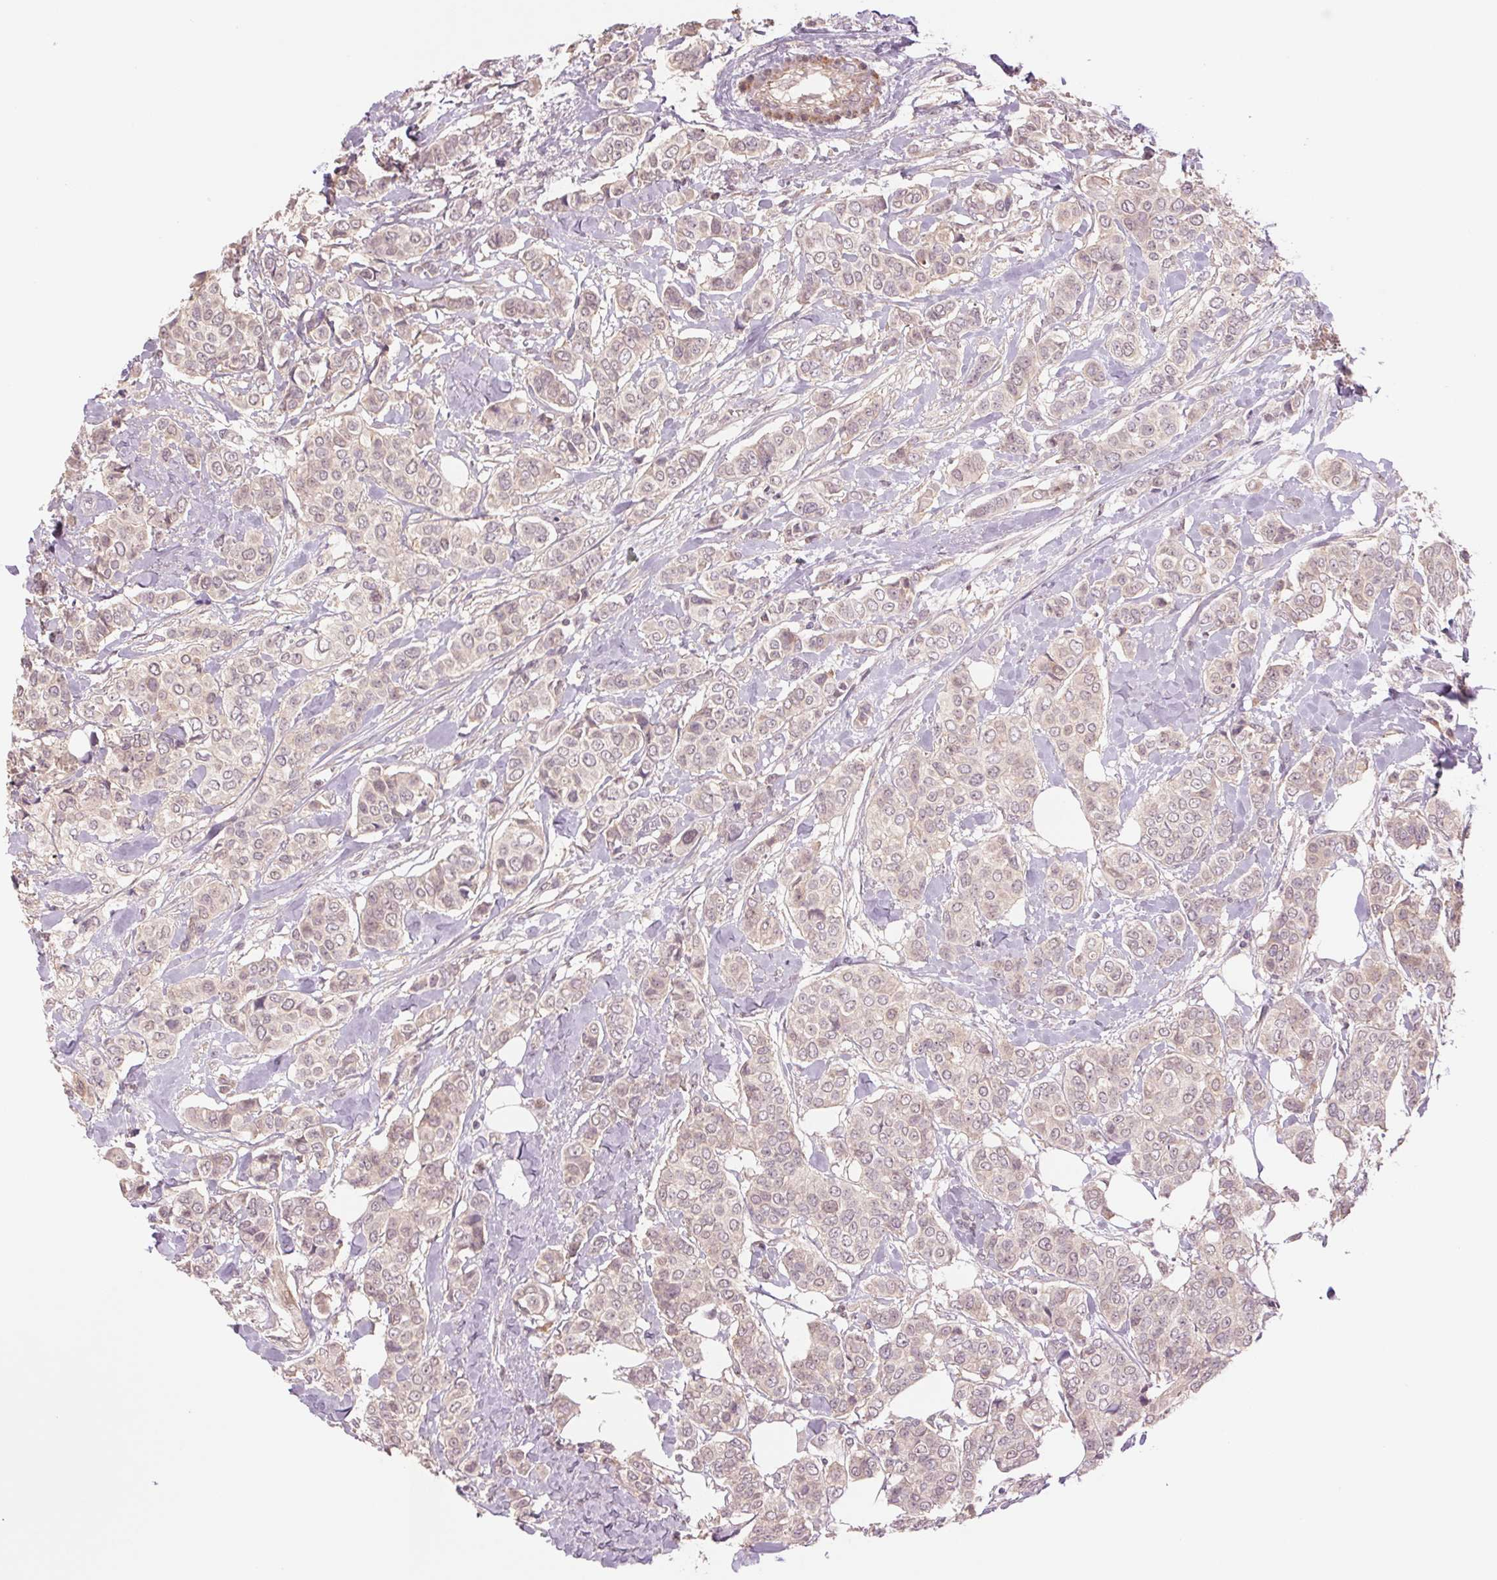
{"staining": {"intensity": "weak", "quantity": "25%-75%", "location": "cytoplasmic/membranous,nuclear"}, "tissue": "breast cancer", "cell_type": "Tumor cells", "image_type": "cancer", "snomed": [{"axis": "morphology", "description": "Lobular carcinoma"}, {"axis": "topography", "description": "Breast"}], "caption": "Immunohistochemistry (IHC) (DAB (3,3'-diaminobenzidine)) staining of human breast lobular carcinoma reveals weak cytoplasmic/membranous and nuclear protein positivity in about 25%-75% of tumor cells. The protein is stained brown, and the nuclei are stained in blue (DAB (3,3'-diaminobenzidine) IHC with brightfield microscopy, high magnification).", "gene": "PPIA", "patient": {"sex": "female", "age": 51}}